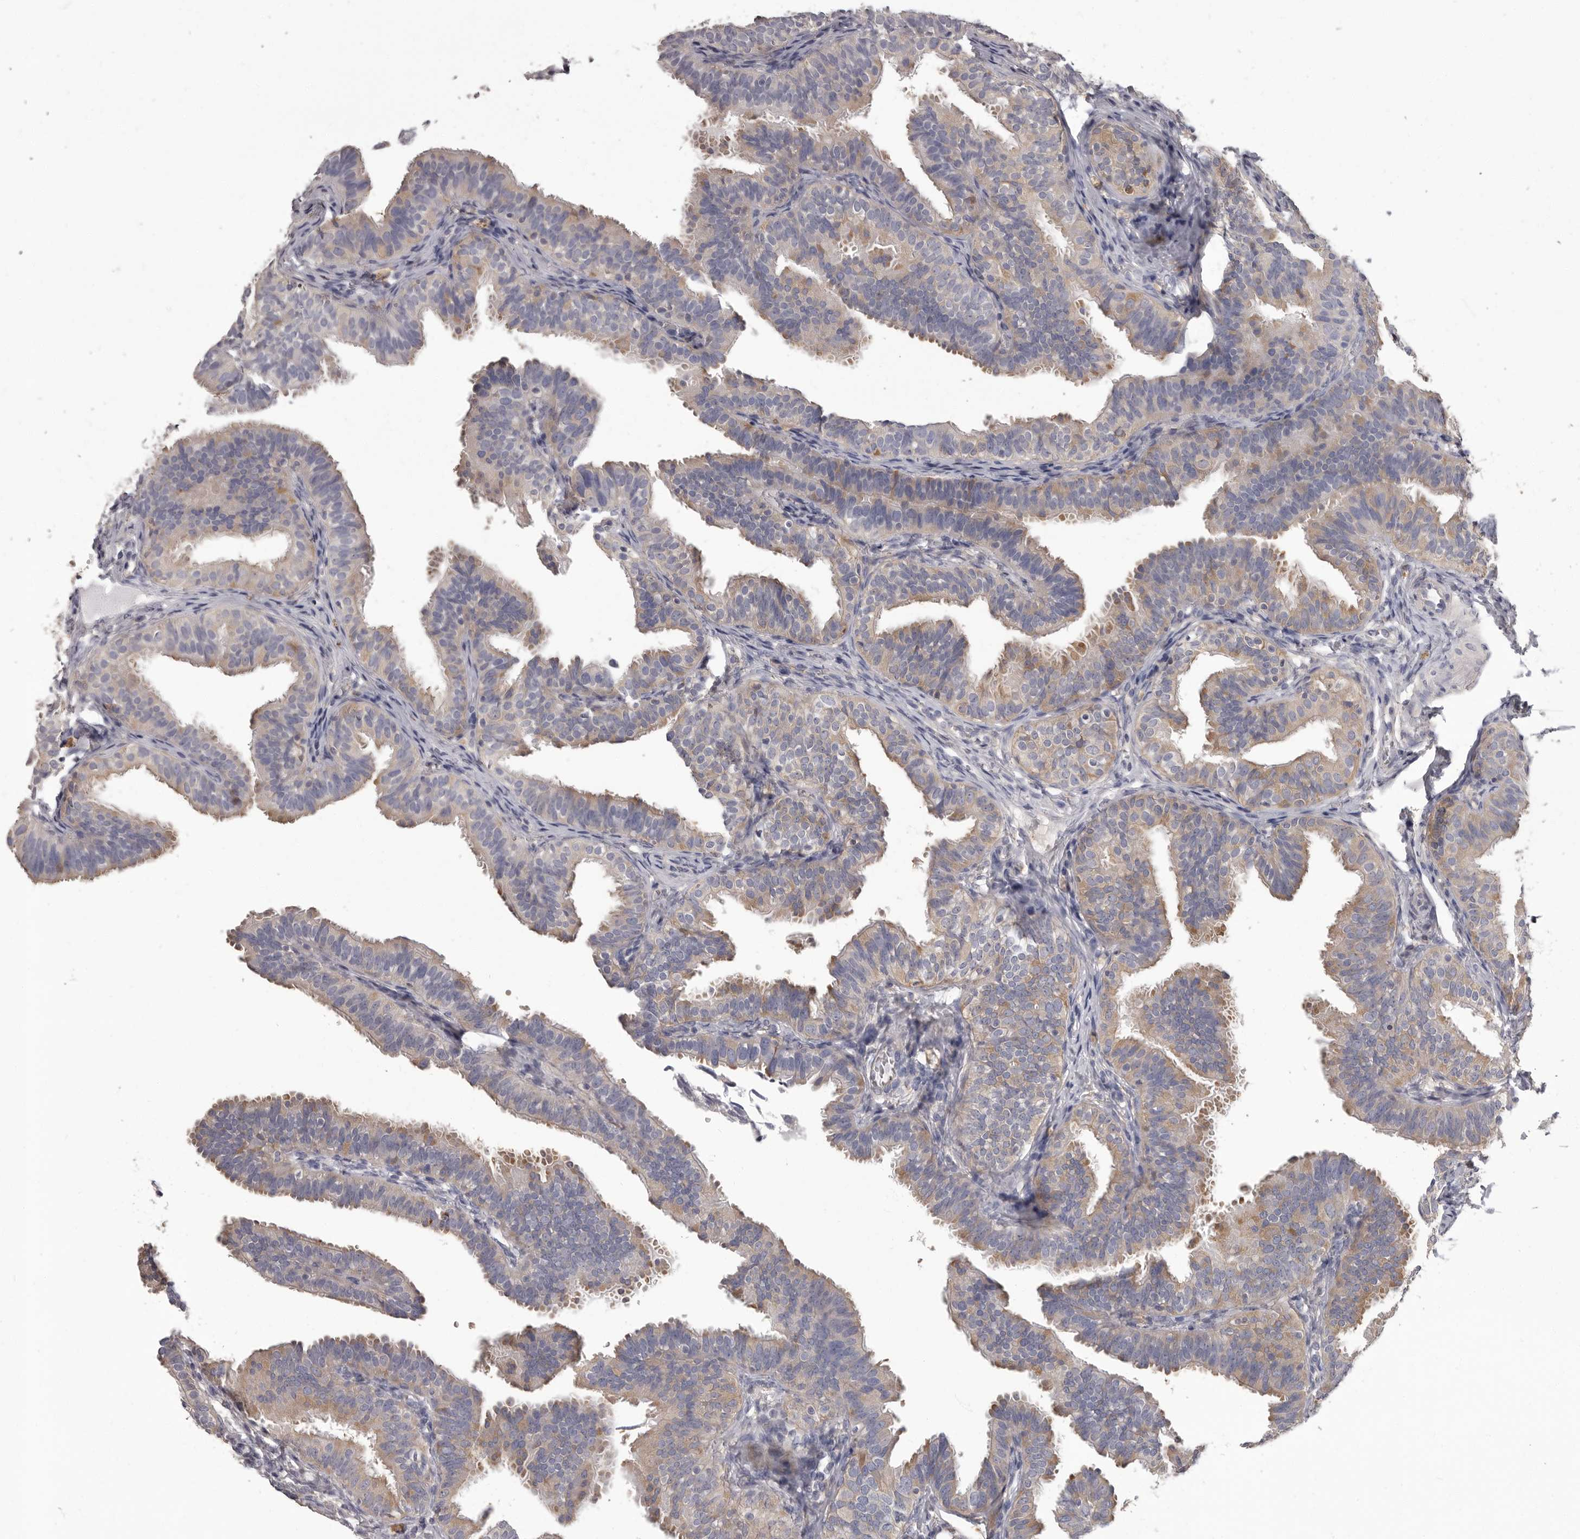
{"staining": {"intensity": "weak", "quantity": "25%-75%", "location": "cytoplasmic/membranous"}, "tissue": "fallopian tube", "cell_type": "Glandular cells", "image_type": "normal", "snomed": [{"axis": "morphology", "description": "Normal tissue, NOS"}, {"axis": "topography", "description": "Fallopian tube"}], "caption": "High-power microscopy captured an immunohistochemistry image of unremarkable fallopian tube, revealing weak cytoplasmic/membranous positivity in about 25%-75% of glandular cells. Ihc stains the protein of interest in brown and the nuclei are stained blue.", "gene": "APEH", "patient": {"sex": "female", "age": 35}}